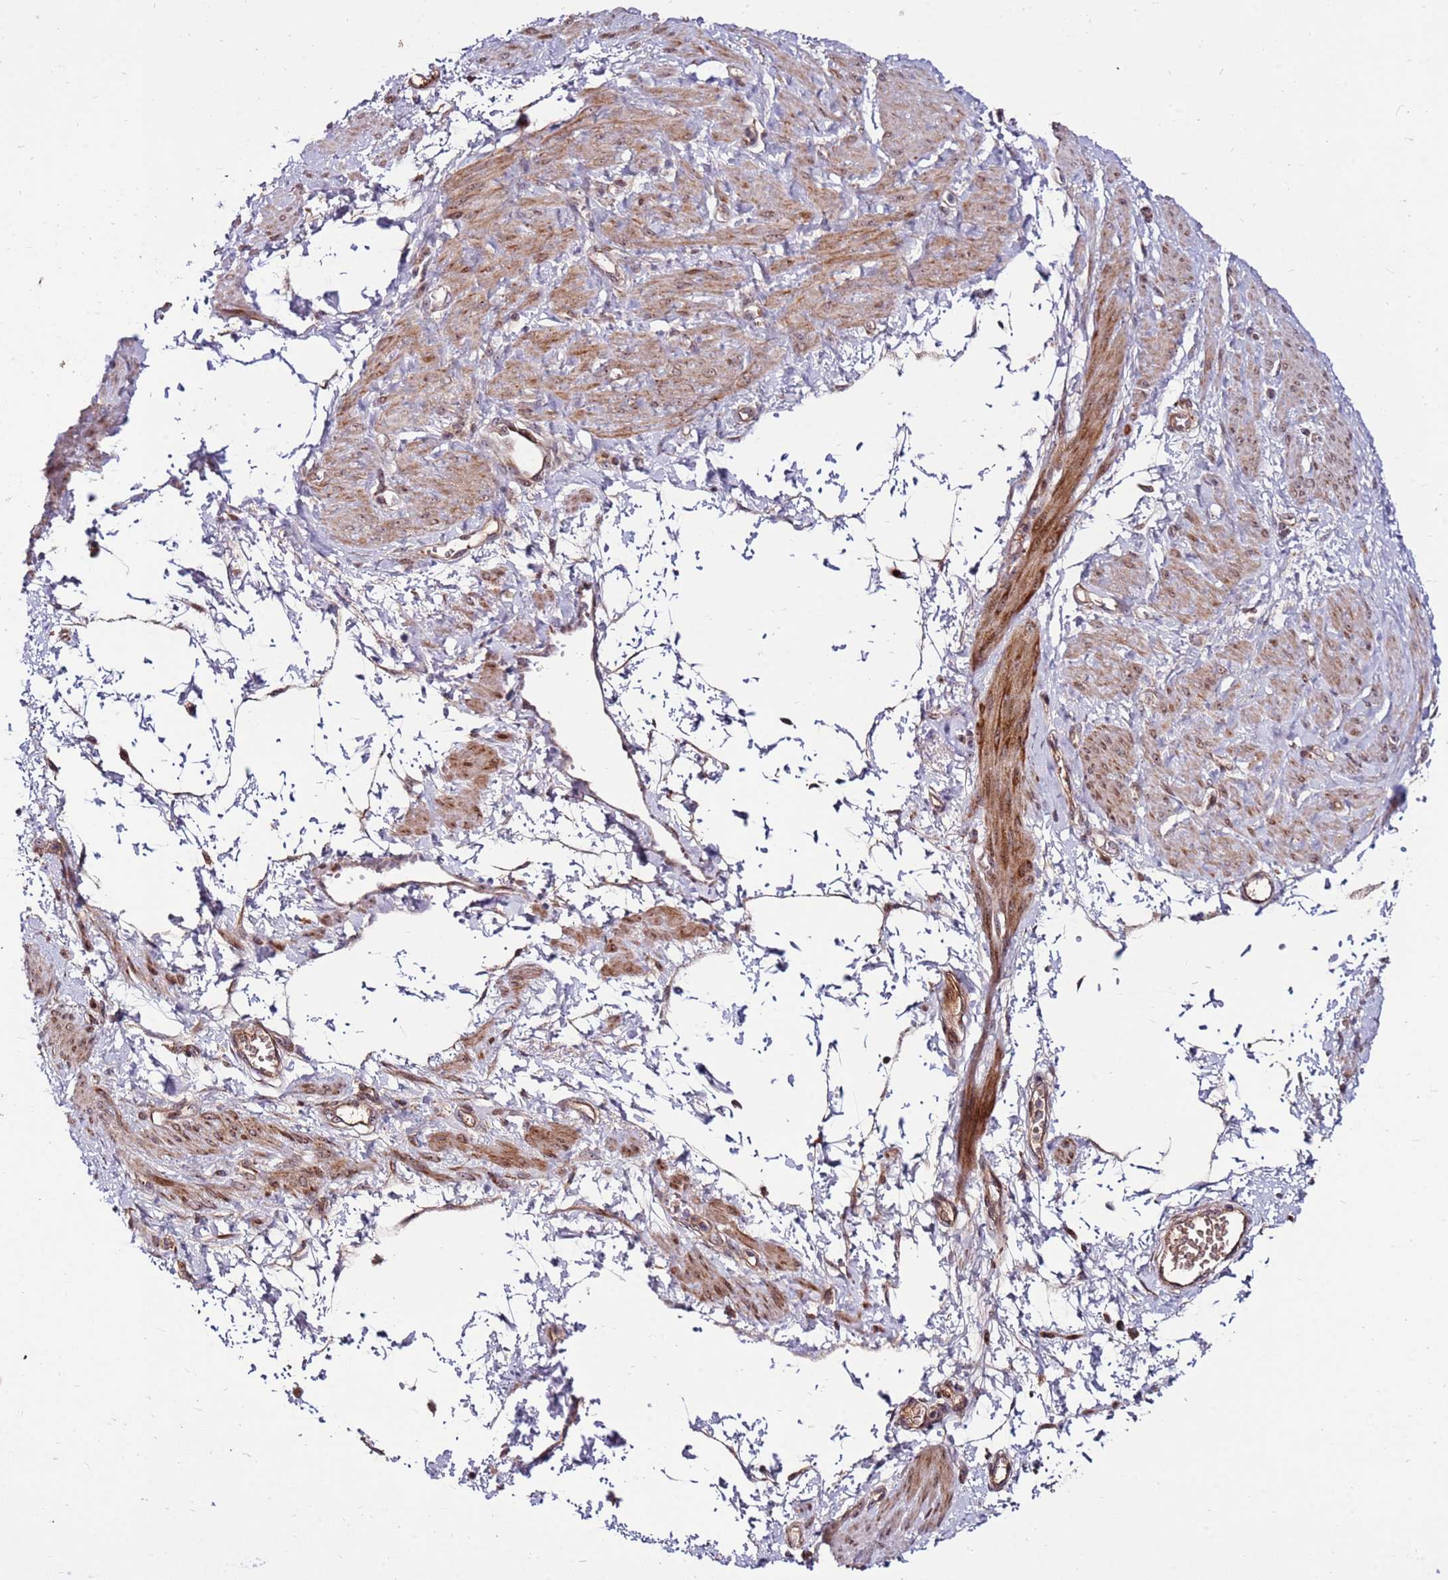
{"staining": {"intensity": "moderate", "quantity": "25%-75%", "location": "cytoplasmic/membranous,nuclear"}, "tissue": "smooth muscle", "cell_type": "Smooth muscle cells", "image_type": "normal", "snomed": [{"axis": "morphology", "description": "Normal tissue, NOS"}, {"axis": "topography", "description": "Smooth muscle"}, {"axis": "topography", "description": "Uterus"}], "caption": "The micrograph exhibits a brown stain indicating the presence of a protein in the cytoplasmic/membranous,nuclear of smooth muscle cells in smooth muscle.", "gene": "KIF25", "patient": {"sex": "female", "age": 39}}